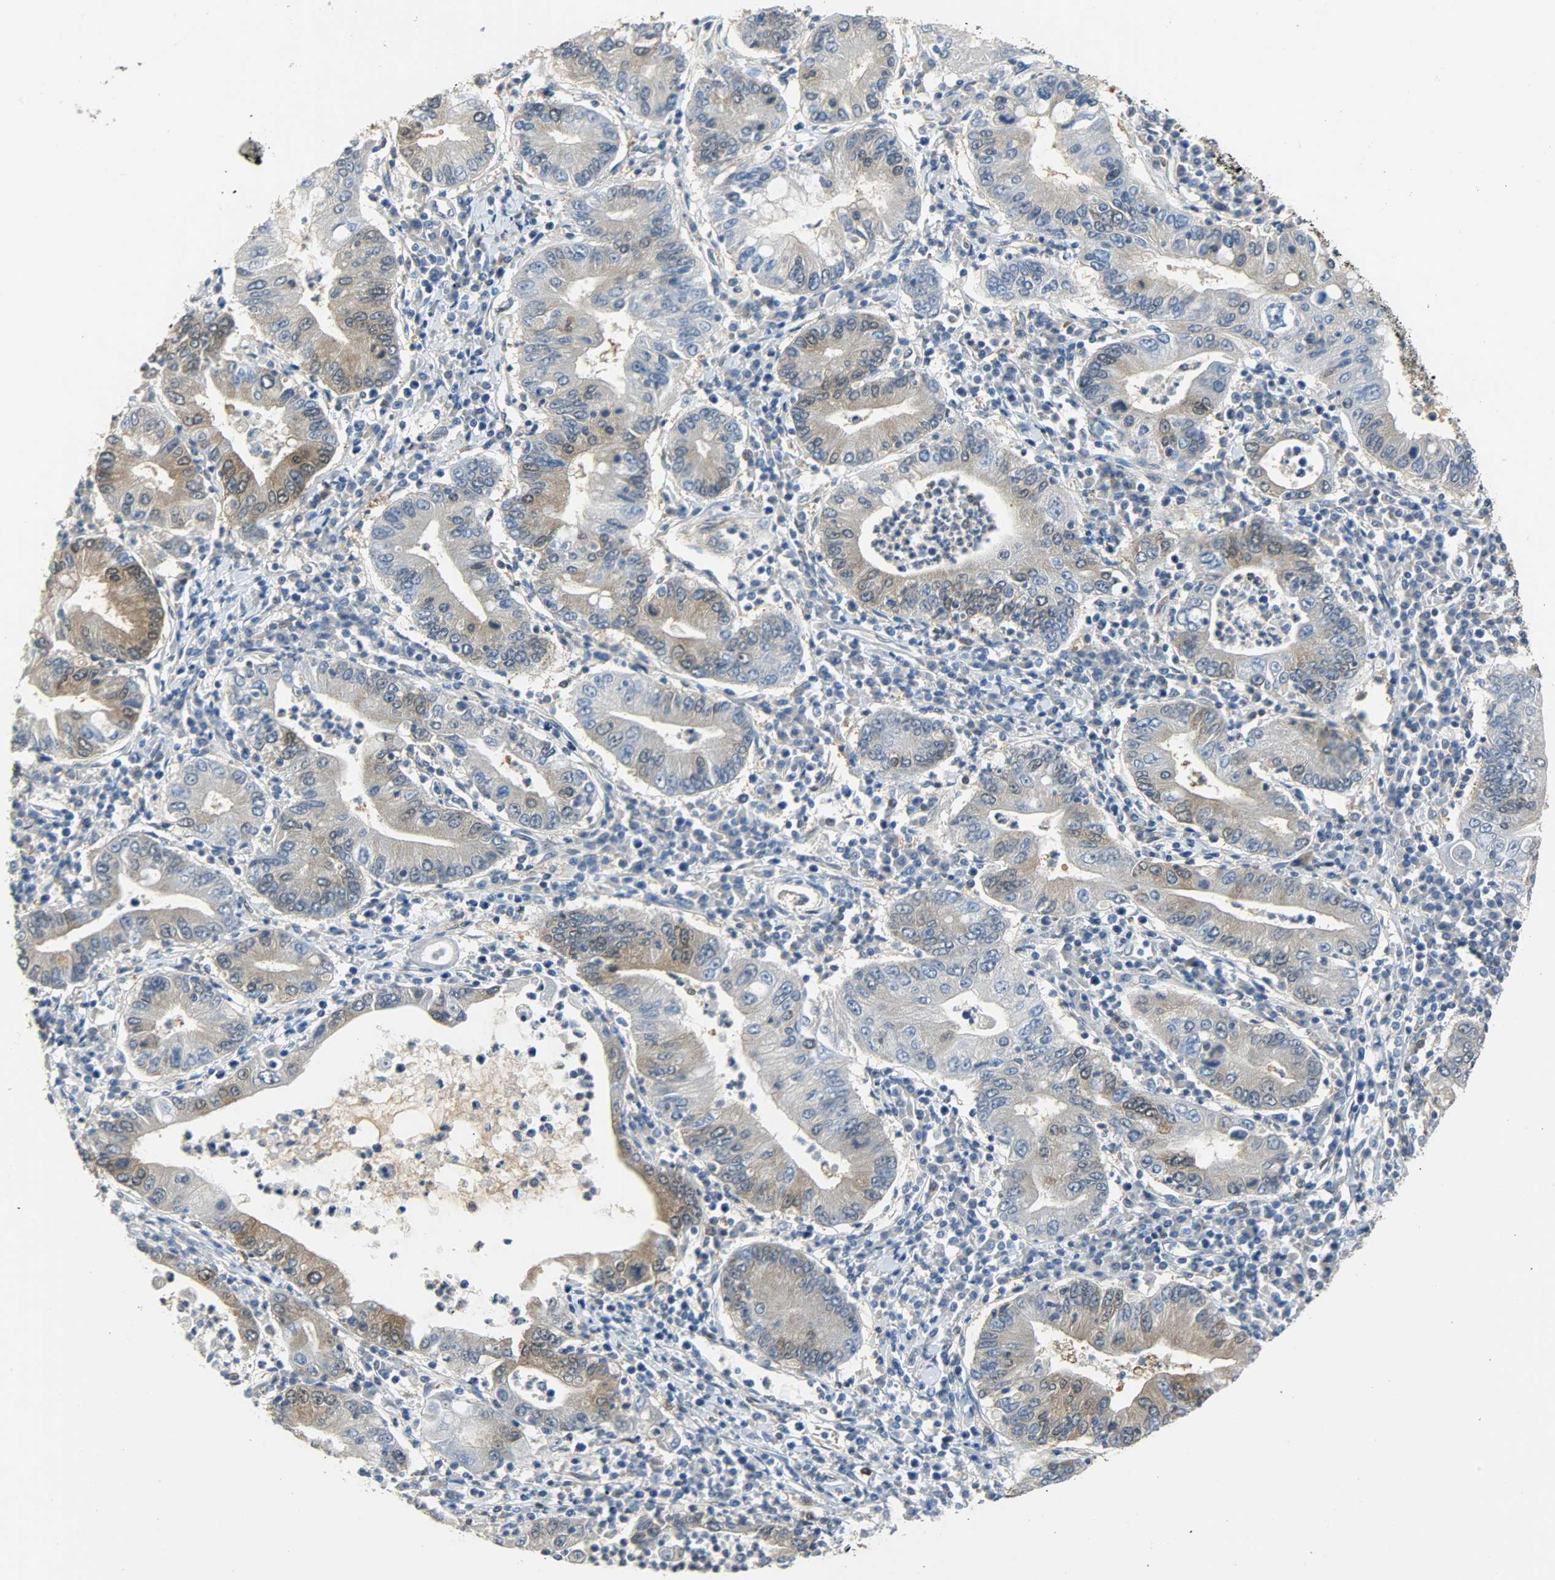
{"staining": {"intensity": "moderate", "quantity": "25%-75%", "location": "cytoplasmic/membranous,nuclear"}, "tissue": "stomach cancer", "cell_type": "Tumor cells", "image_type": "cancer", "snomed": [{"axis": "morphology", "description": "Normal tissue, NOS"}, {"axis": "morphology", "description": "Adenocarcinoma, NOS"}, {"axis": "topography", "description": "Esophagus"}, {"axis": "topography", "description": "Stomach, upper"}, {"axis": "topography", "description": "Peripheral nerve tissue"}], "caption": "Moderate cytoplasmic/membranous and nuclear expression for a protein is present in approximately 25%-75% of tumor cells of stomach adenocarcinoma using immunohistochemistry.", "gene": "EIF4EBP1", "patient": {"sex": "male", "age": 62}}